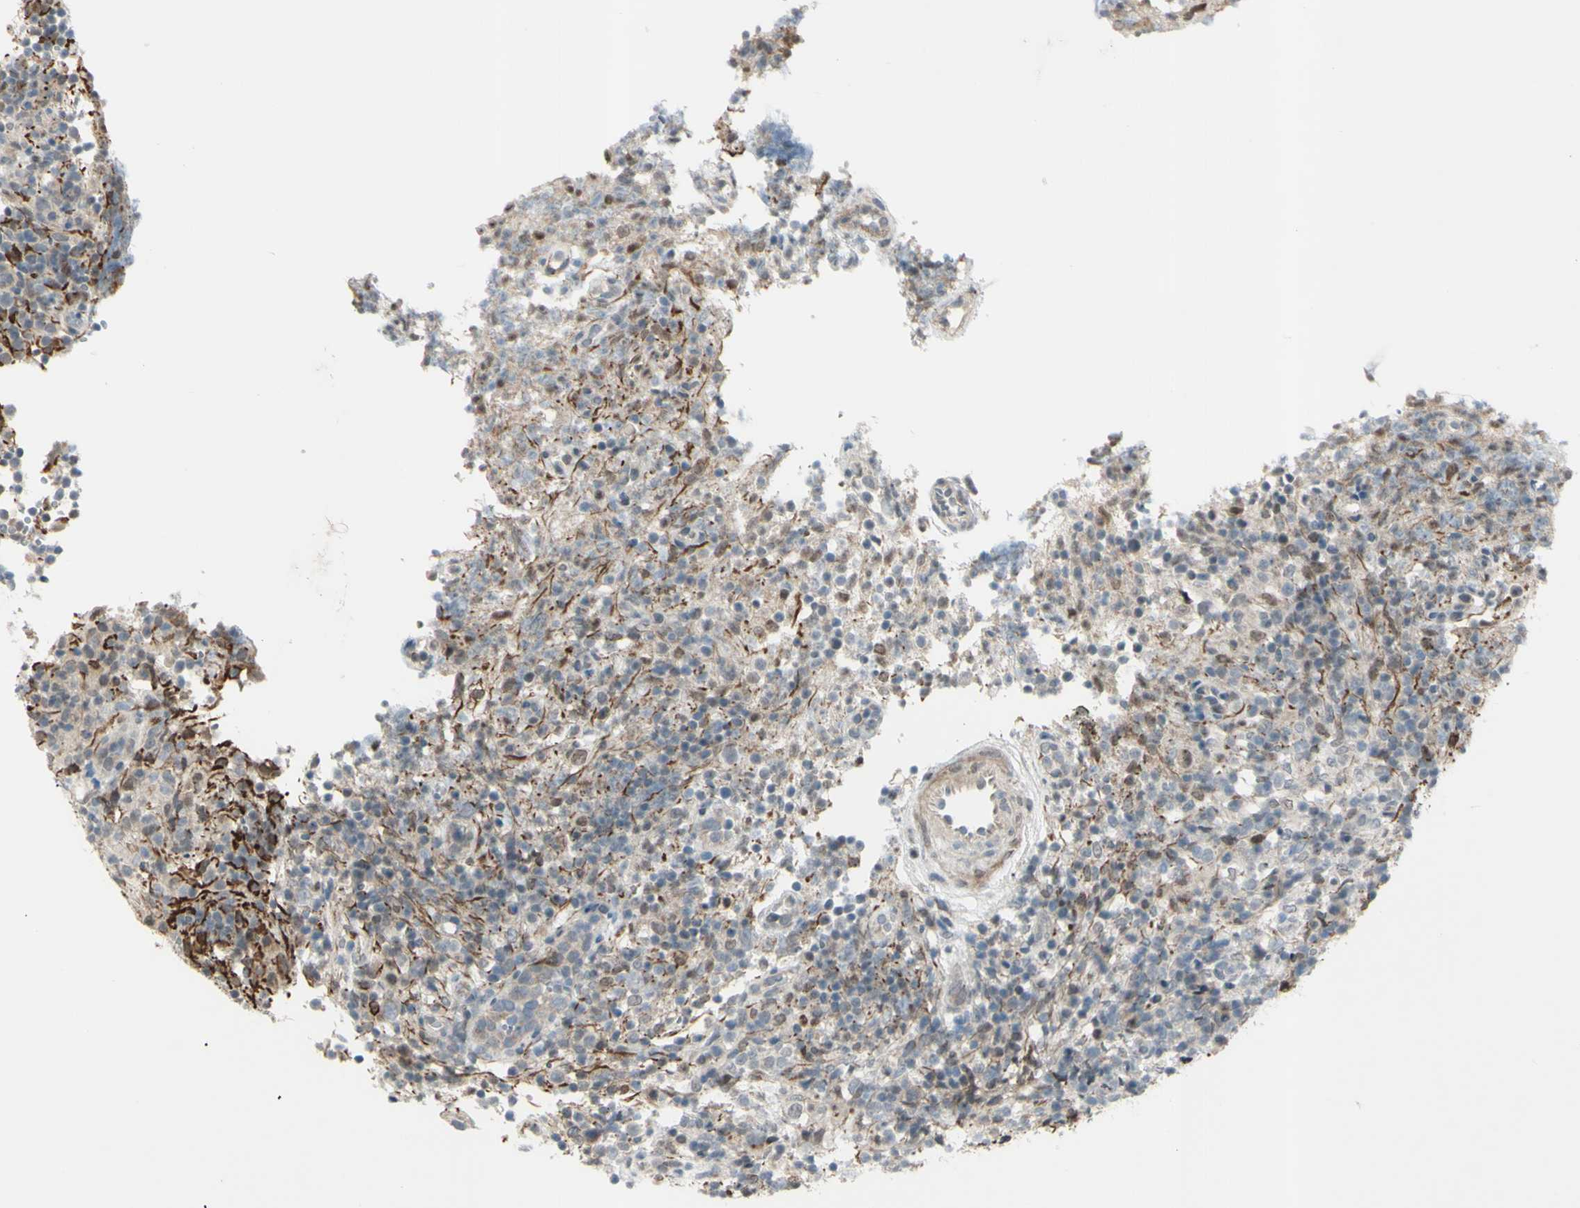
{"staining": {"intensity": "negative", "quantity": "none", "location": "none"}, "tissue": "lymphoma", "cell_type": "Tumor cells", "image_type": "cancer", "snomed": [{"axis": "morphology", "description": "Malignant lymphoma, non-Hodgkin's type, High grade"}, {"axis": "topography", "description": "Lymph node"}], "caption": "DAB immunohistochemical staining of human lymphoma displays no significant positivity in tumor cells. Nuclei are stained in blue.", "gene": "FGFR2", "patient": {"sex": "female", "age": 76}}